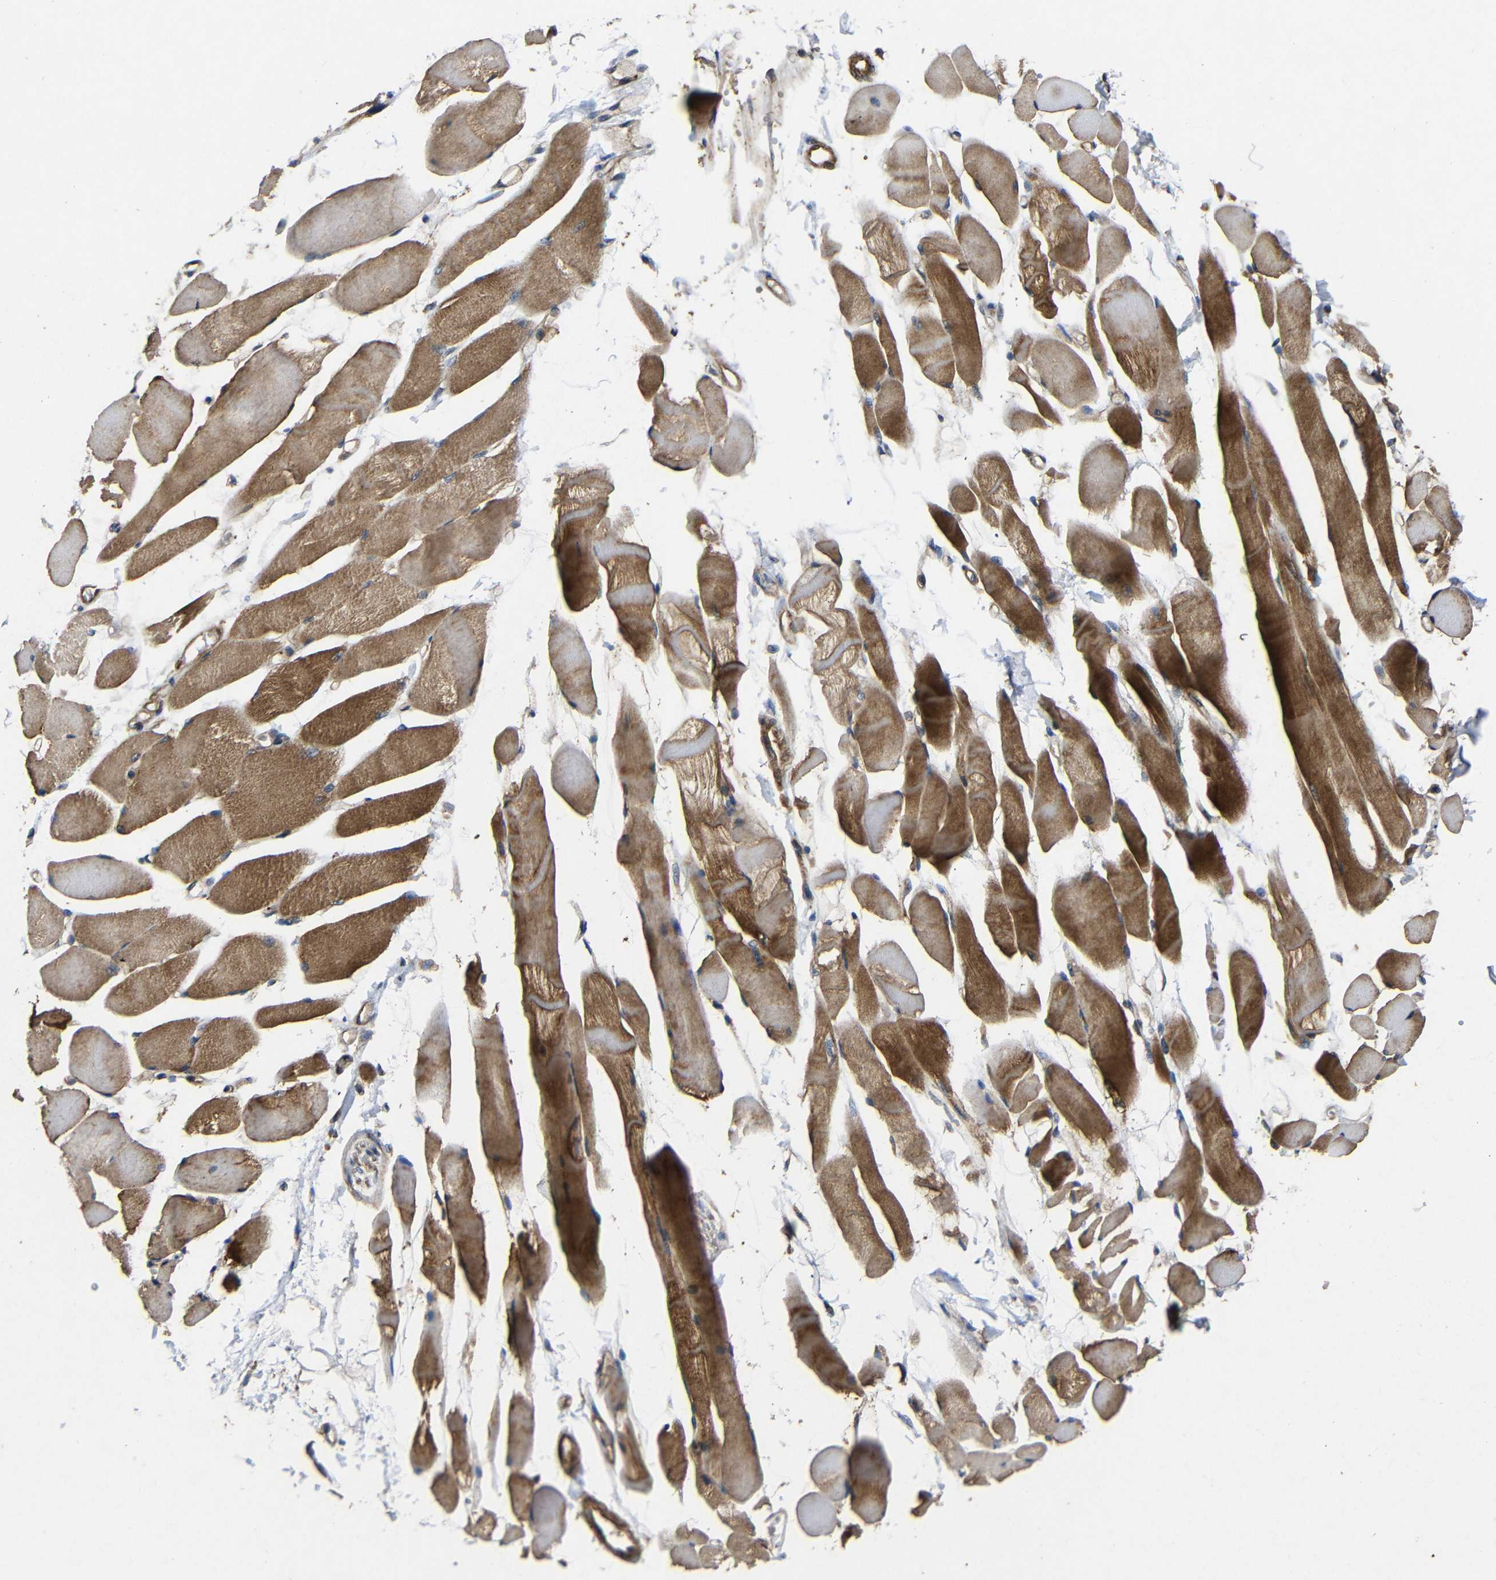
{"staining": {"intensity": "moderate", "quantity": ">75%", "location": "cytoplasmic/membranous"}, "tissue": "skeletal muscle", "cell_type": "Myocytes", "image_type": "normal", "snomed": [{"axis": "morphology", "description": "Normal tissue, NOS"}, {"axis": "topography", "description": "Skeletal muscle"}, {"axis": "topography", "description": "Peripheral nerve tissue"}], "caption": "Human skeletal muscle stained for a protein (brown) demonstrates moderate cytoplasmic/membranous positive staining in about >75% of myocytes.", "gene": "EIF2S1", "patient": {"sex": "female", "age": 84}}